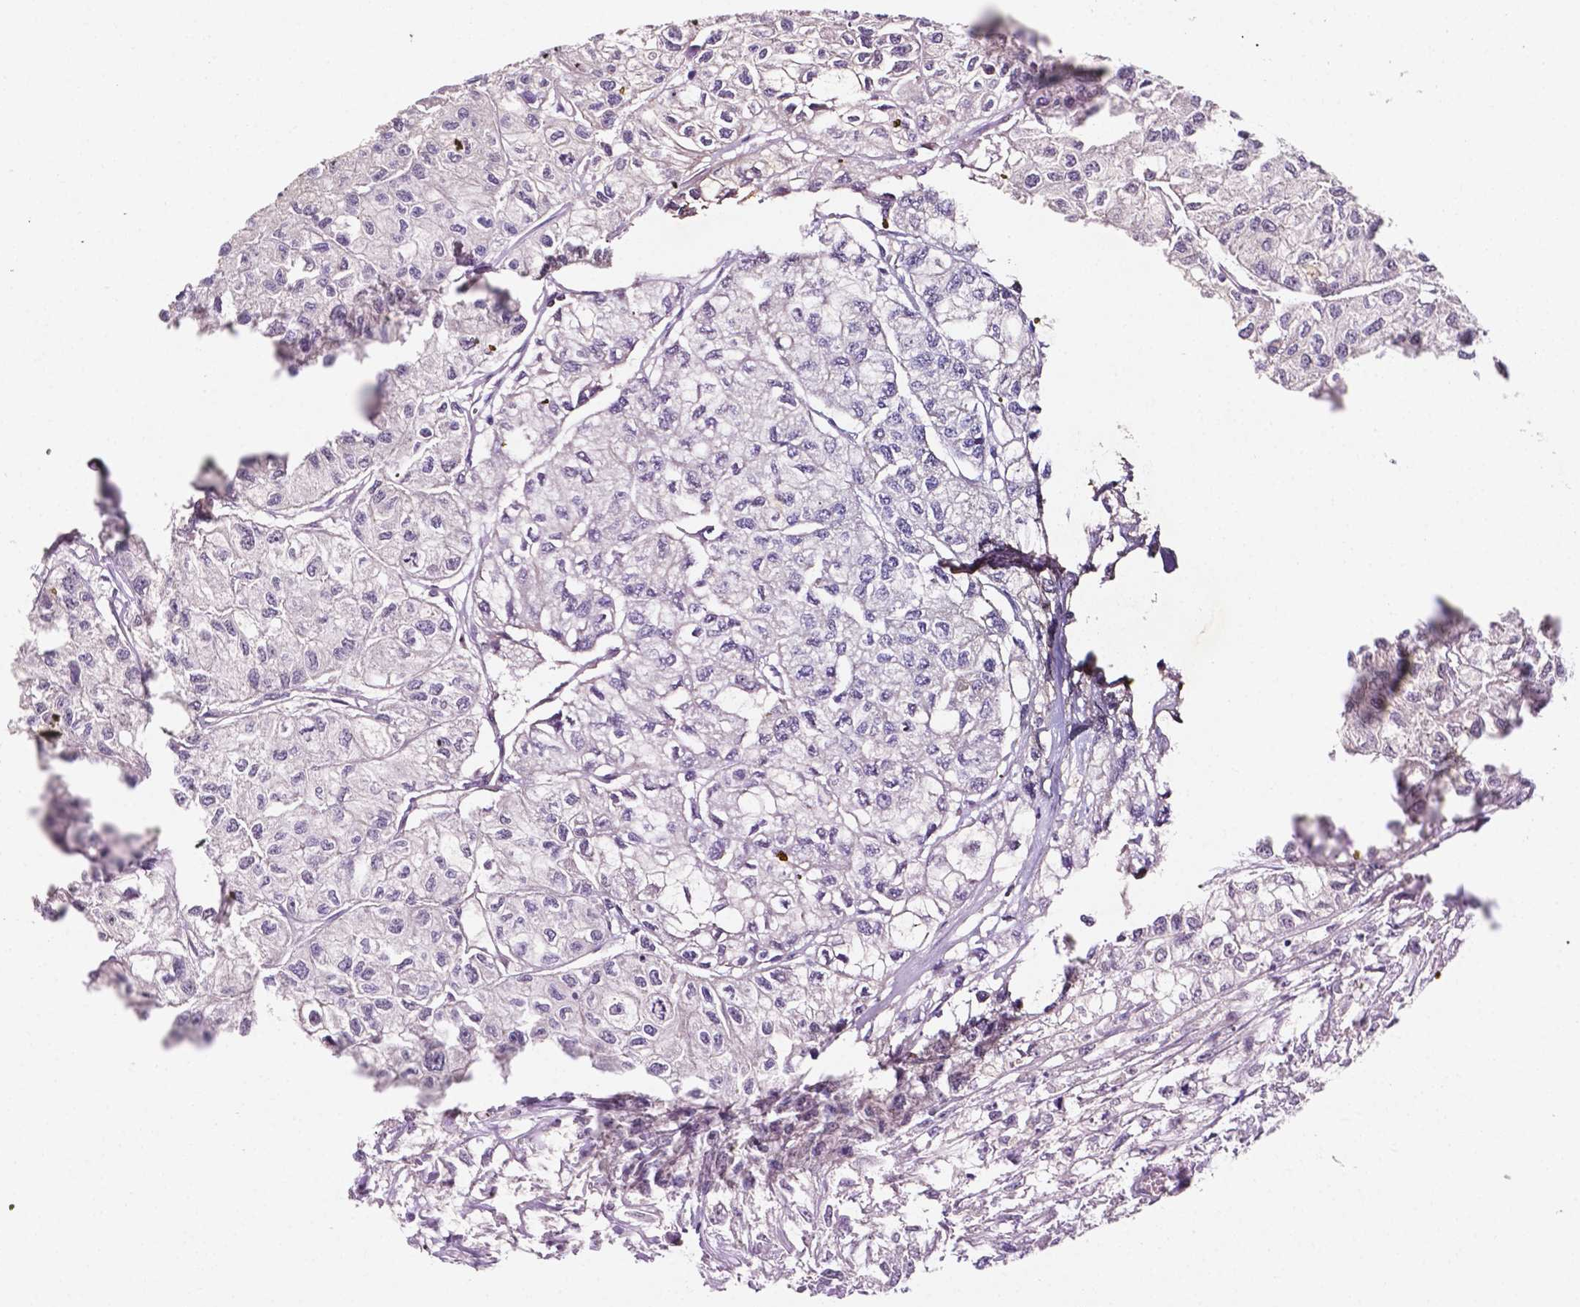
{"staining": {"intensity": "negative", "quantity": "none", "location": "none"}, "tissue": "renal cancer", "cell_type": "Tumor cells", "image_type": "cancer", "snomed": [{"axis": "morphology", "description": "Adenocarcinoma, NOS"}, {"axis": "topography", "description": "Kidney"}], "caption": "DAB immunohistochemical staining of human renal cancer demonstrates no significant positivity in tumor cells.", "gene": "MROH6", "patient": {"sex": "male", "age": 56}}